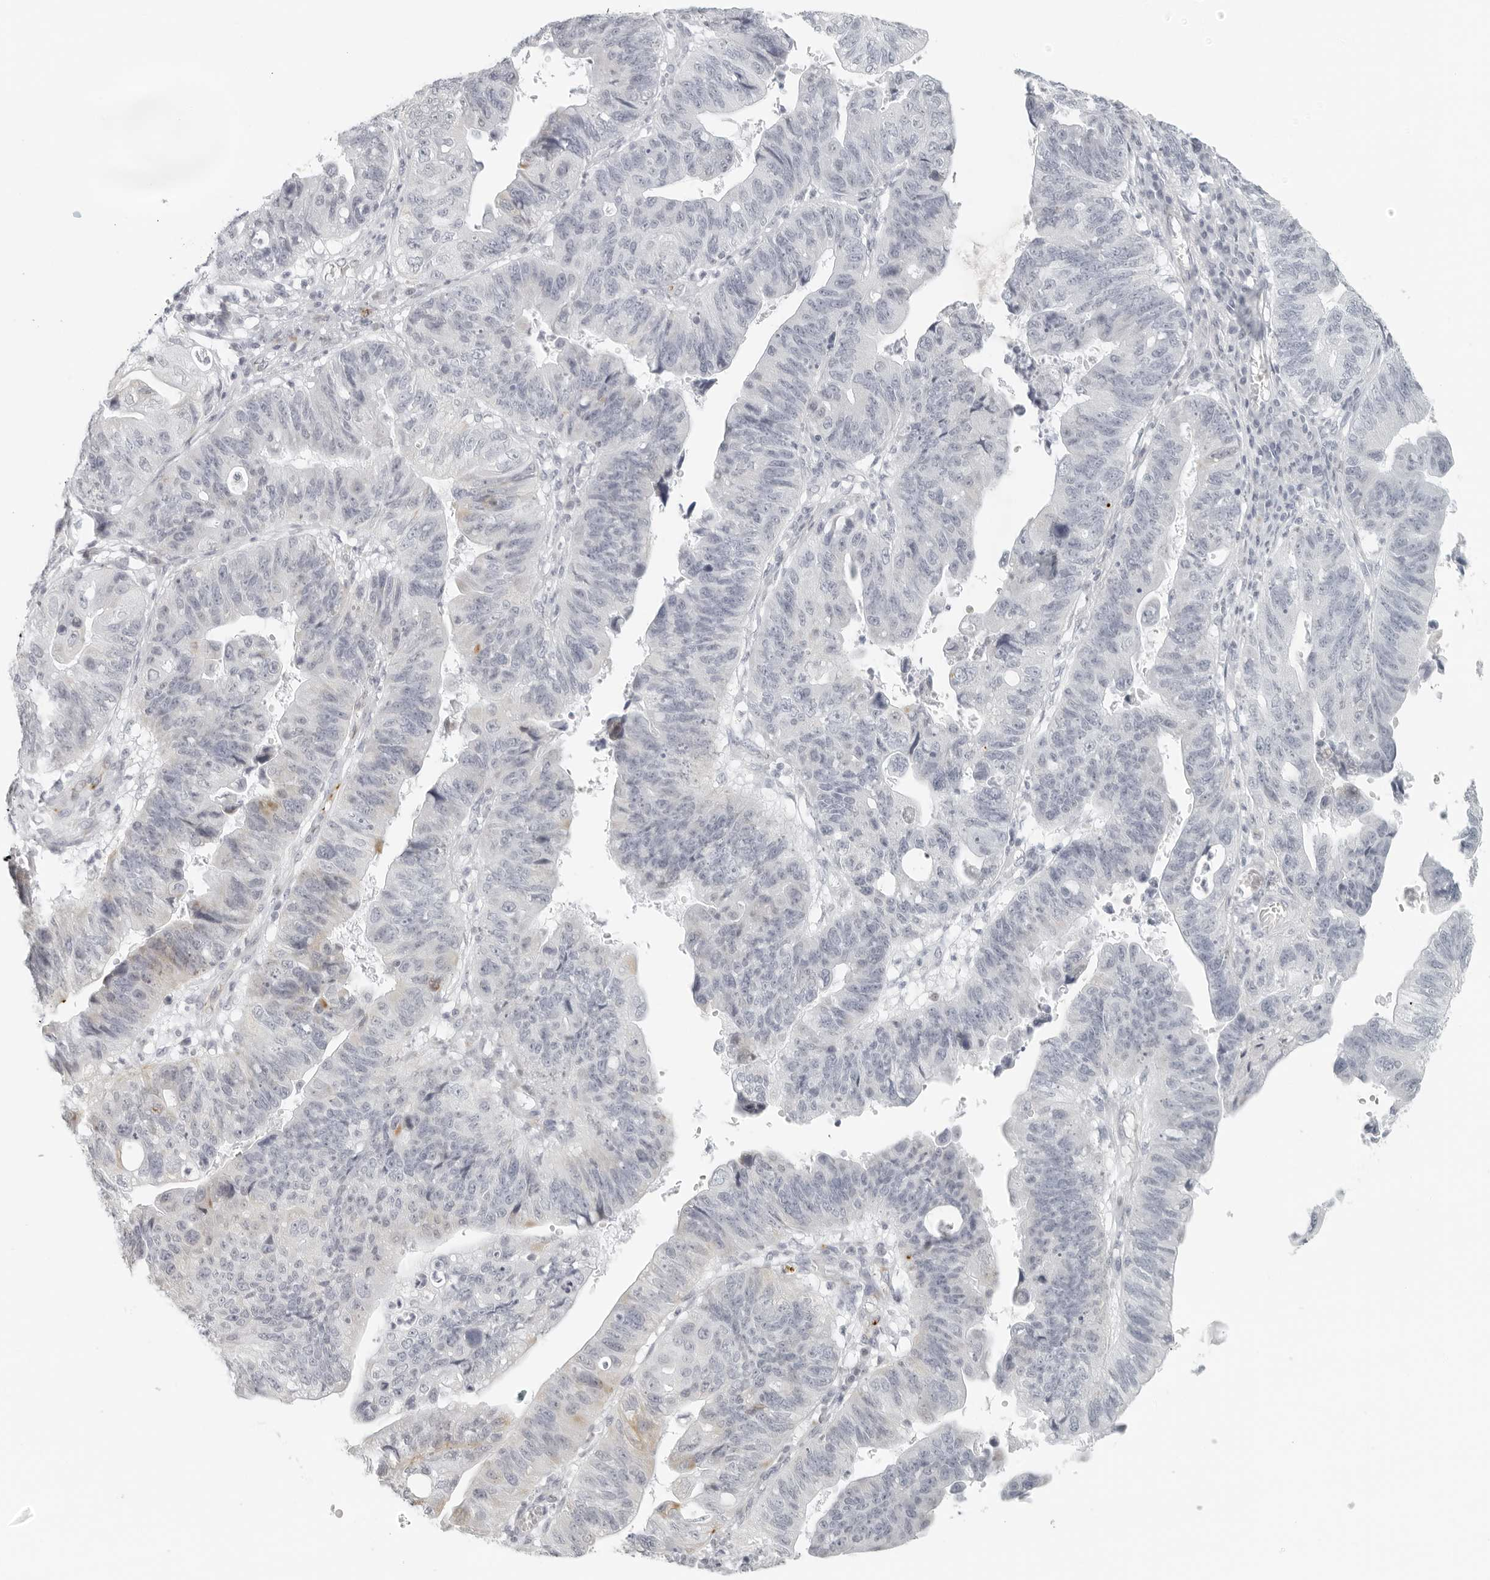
{"staining": {"intensity": "negative", "quantity": "none", "location": "none"}, "tissue": "stomach cancer", "cell_type": "Tumor cells", "image_type": "cancer", "snomed": [{"axis": "morphology", "description": "Adenocarcinoma, NOS"}, {"axis": "topography", "description": "Stomach"}], "caption": "IHC image of stomach cancer stained for a protein (brown), which shows no staining in tumor cells.", "gene": "RPS6KC1", "patient": {"sex": "male", "age": 59}}